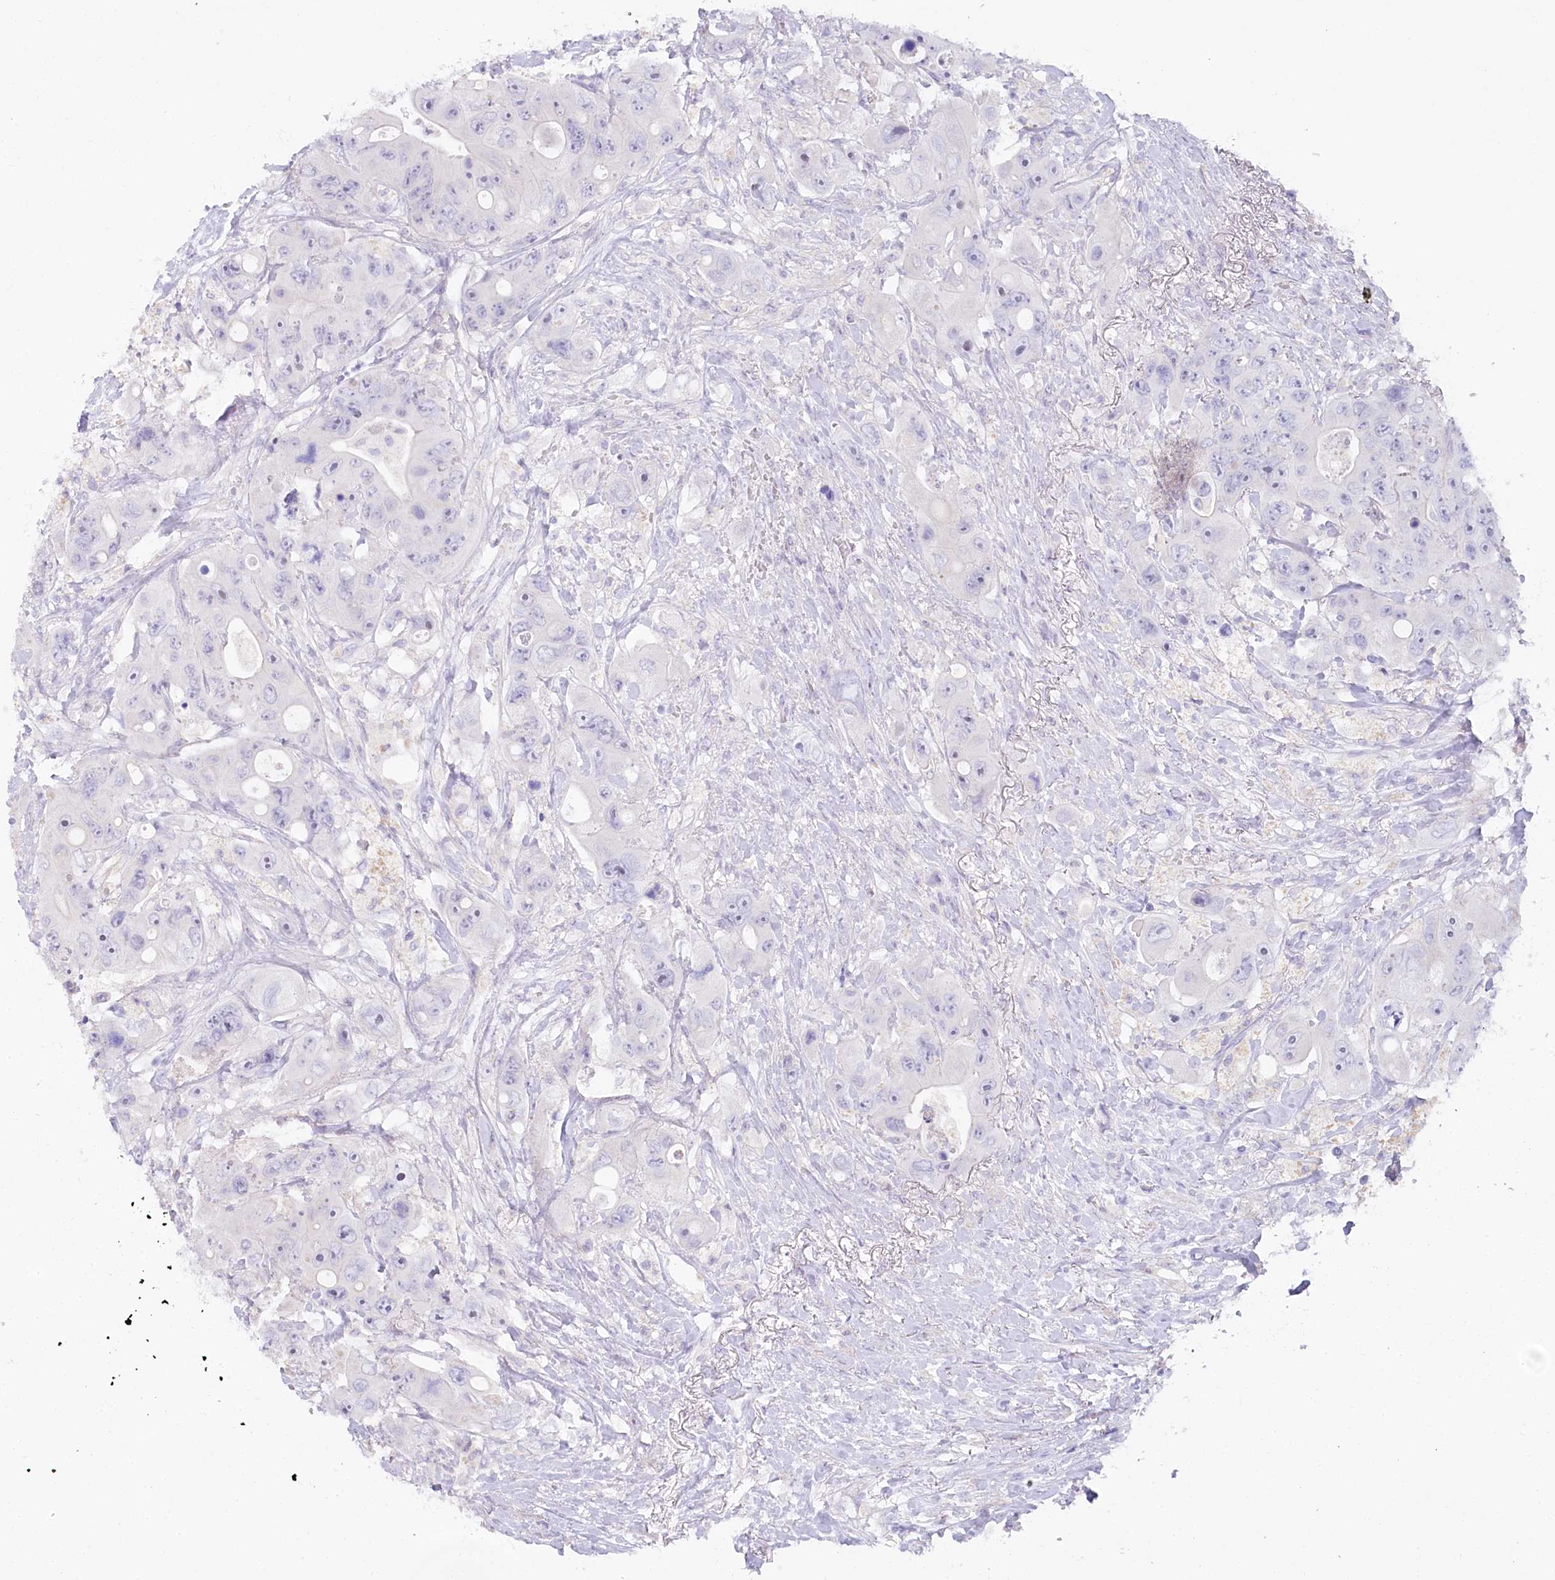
{"staining": {"intensity": "negative", "quantity": "none", "location": "none"}, "tissue": "colorectal cancer", "cell_type": "Tumor cells", "image_type": "cancer", "snomed": [{"axis": "morphology", "description": "Adenocarcinoma, NOS"}, {"axis": "topography", "description": "Colon"}], "caption": "This image is of colorectal adenocarcinoma stained with immunohistochemistry (IHC) to label a protein in brown with the nuclei are counter-stained blue. There is no staining in tumor cells. Nuclei are stained in blue.", "gene": "MYOZ1", "patient": {"sex": "female", "age": 46}}